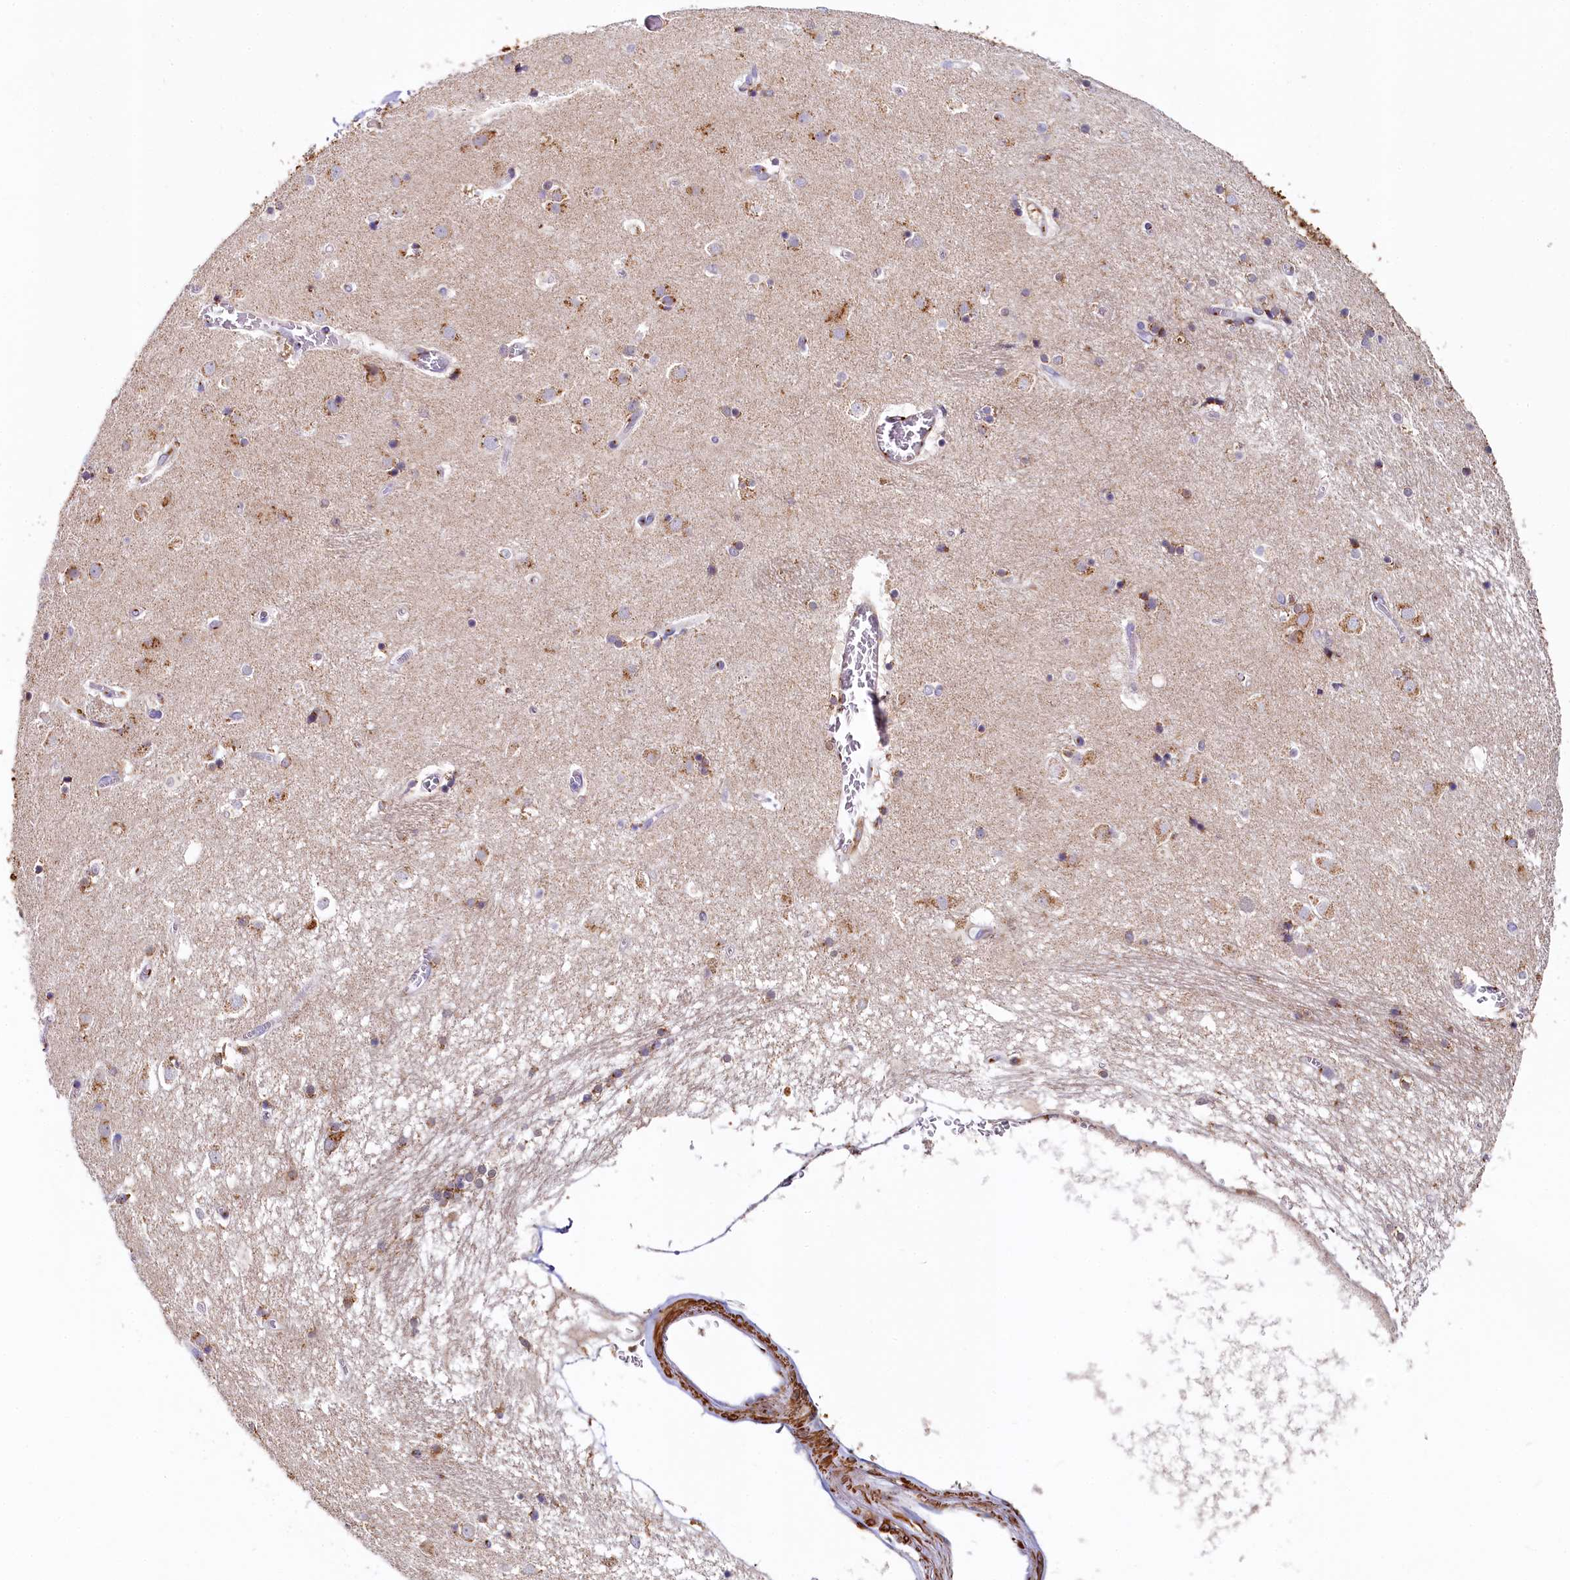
{"staining": {"intensity": "moderate", "quantity": "25%-75%", "location": "cytoplasmic/membranous"}, "tissue": "caudate", "cell_type": "Glial cells", "image_type": "normal", "snomed": [{"axis": "morphology", "description": "Normal tissue, NOS"}, {"axis": "topography", "description": "Lateral ventricle wall"}], "caption": "Immunohistochemistry (IHC) micrograph of benign caudate: human caudate stained using immunohistochemistry (IHC) exhibits medium levels of moderate protein expression localized specifically in the cytoplasmic/membranous of glial cells, appearing as a cytoplasmic/membranous brown color.", "gene": "BET1L", "patient": {"sex": "male", "age": 70}}